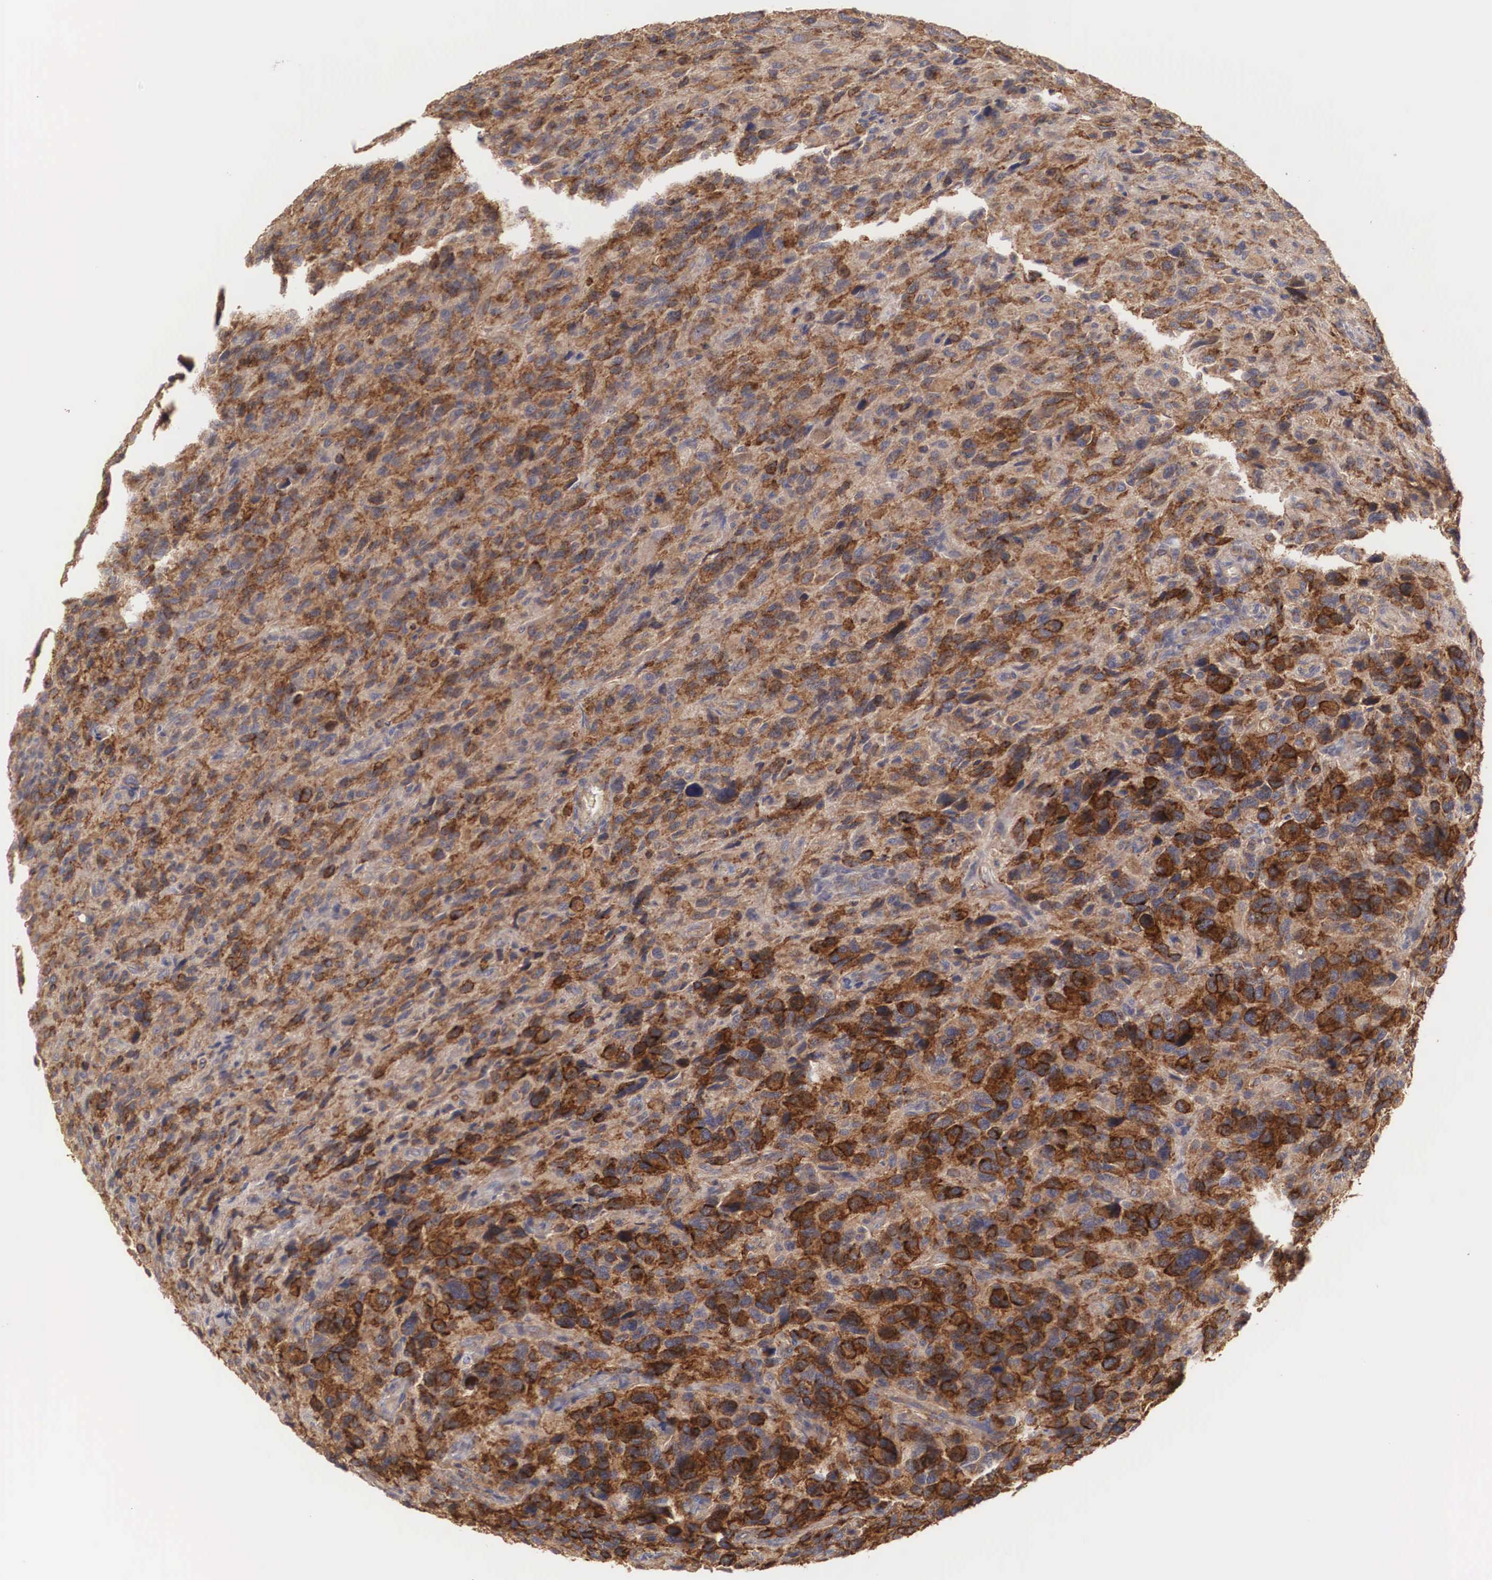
{"staining": {"intensity": "strong", "quantity": ">75%", "location": "cytoplasmic/membranous"}, "tissue": "glioma", "cell_type": "Tumor cells", "image_type": "cancer", "snomed": [{"axis": "morphology", "description": "Glioma, malignant, High grade"}, {"axis": "topography", "description": "Brain"}], "caption": "Protein expression analysis of human malignant glioma (high-grade) reveals strong cytoplasmic/membranous positivity in about >75% of tumor cells.", "gene": "ARMCX4", "patient": {"sex": "female", "age": 60}}